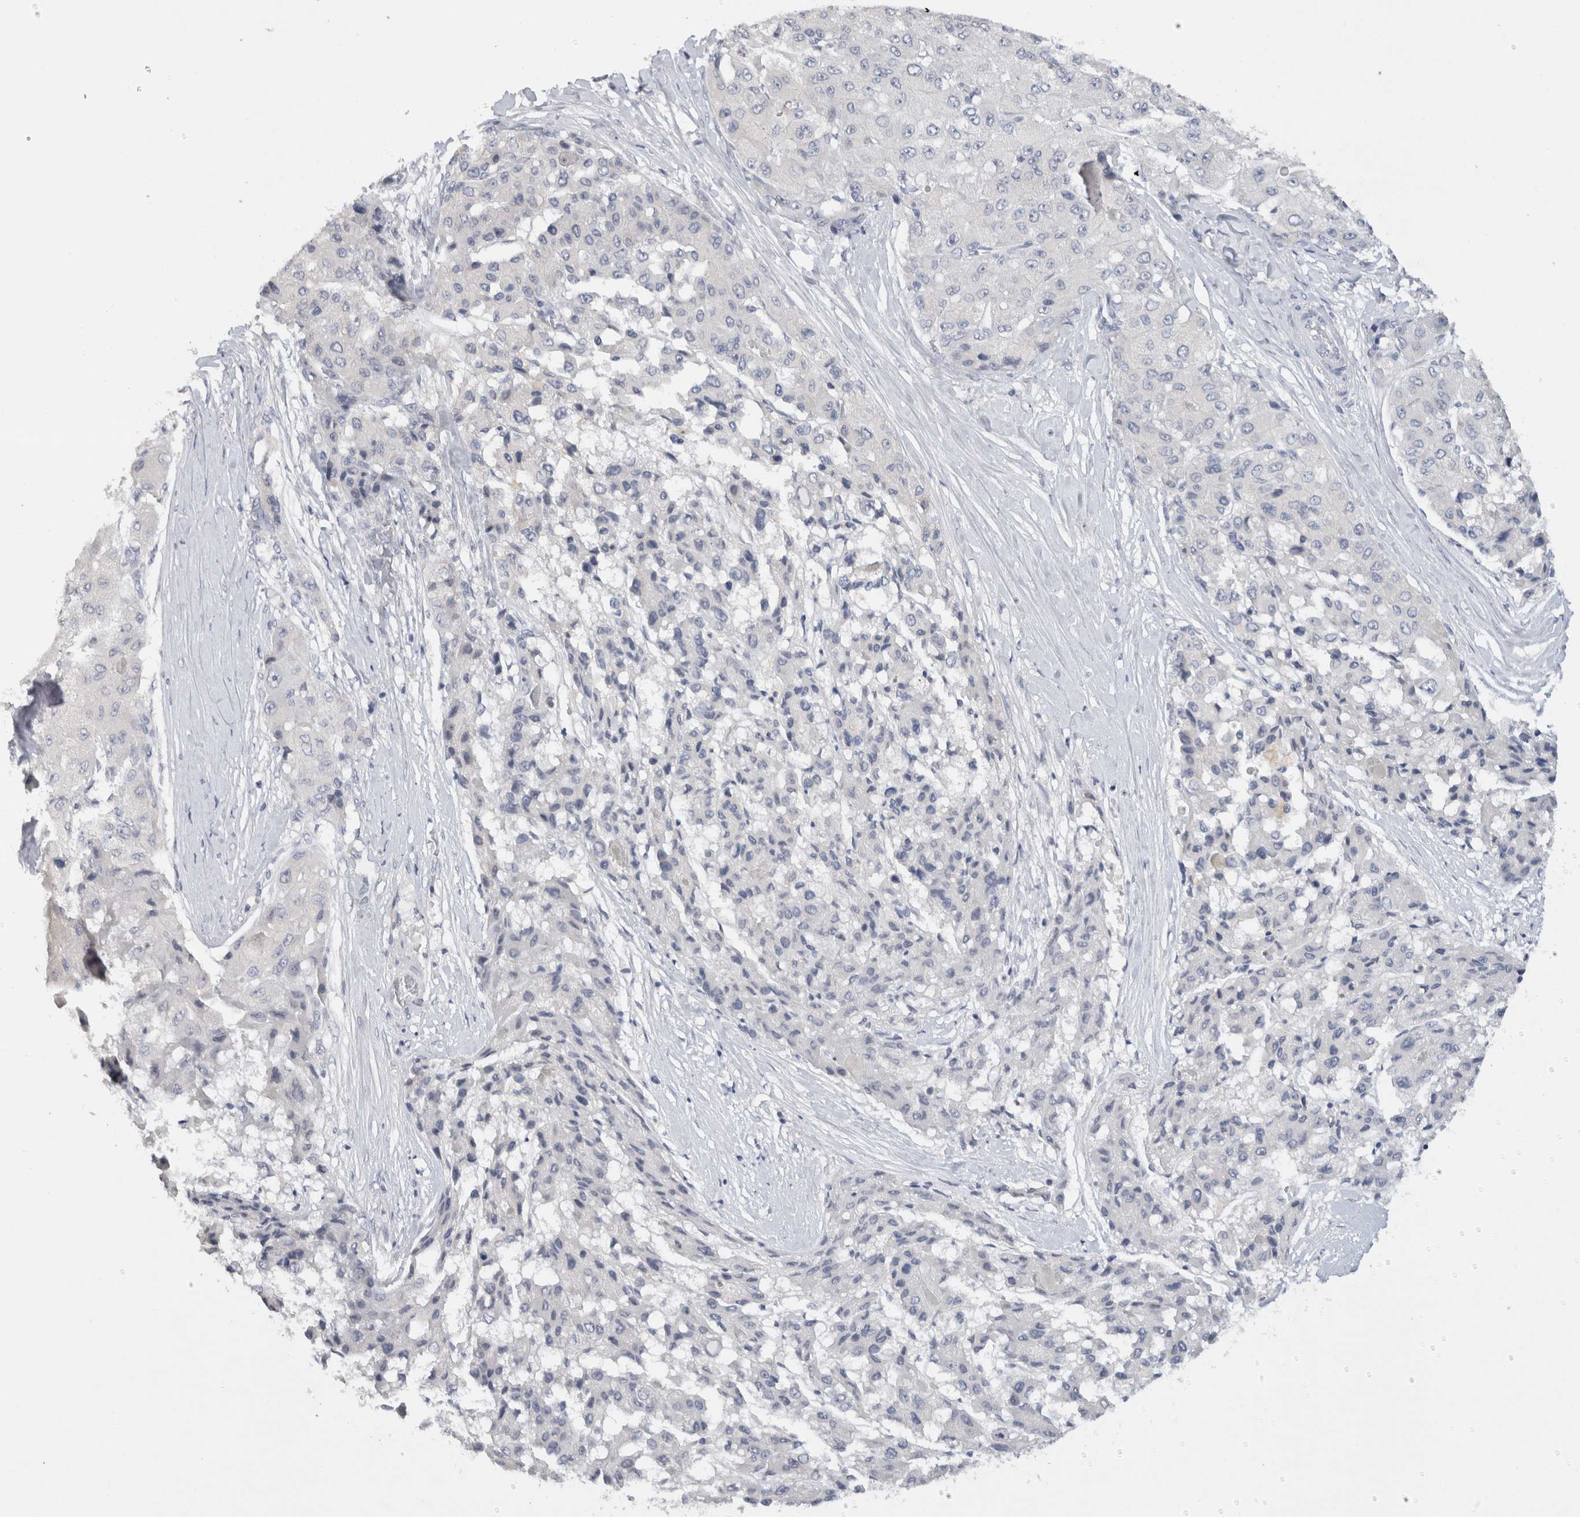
{"staining": {"intensity": "negative", "quantity": "none", "location": "none"}, "tissue": "liver cancer", "cell_type": "Tumor cells", "image_type": "cancer", "snomed": [{"axis": "morphology", "description": "Carcinoma, Hepatocellular, NOS"}, {"axis": "topography", "description": "Liver"}], "caption": "Immunohistochemistry (IHC) histopathology image of neoplastic tissue: human liver cancer (hepatocellular carcinoma) stained with DAB demonstrates no significant protein staining in tumor cells.", "gene": "TONSL", "patient": {"sex": "male", "age": 80}}